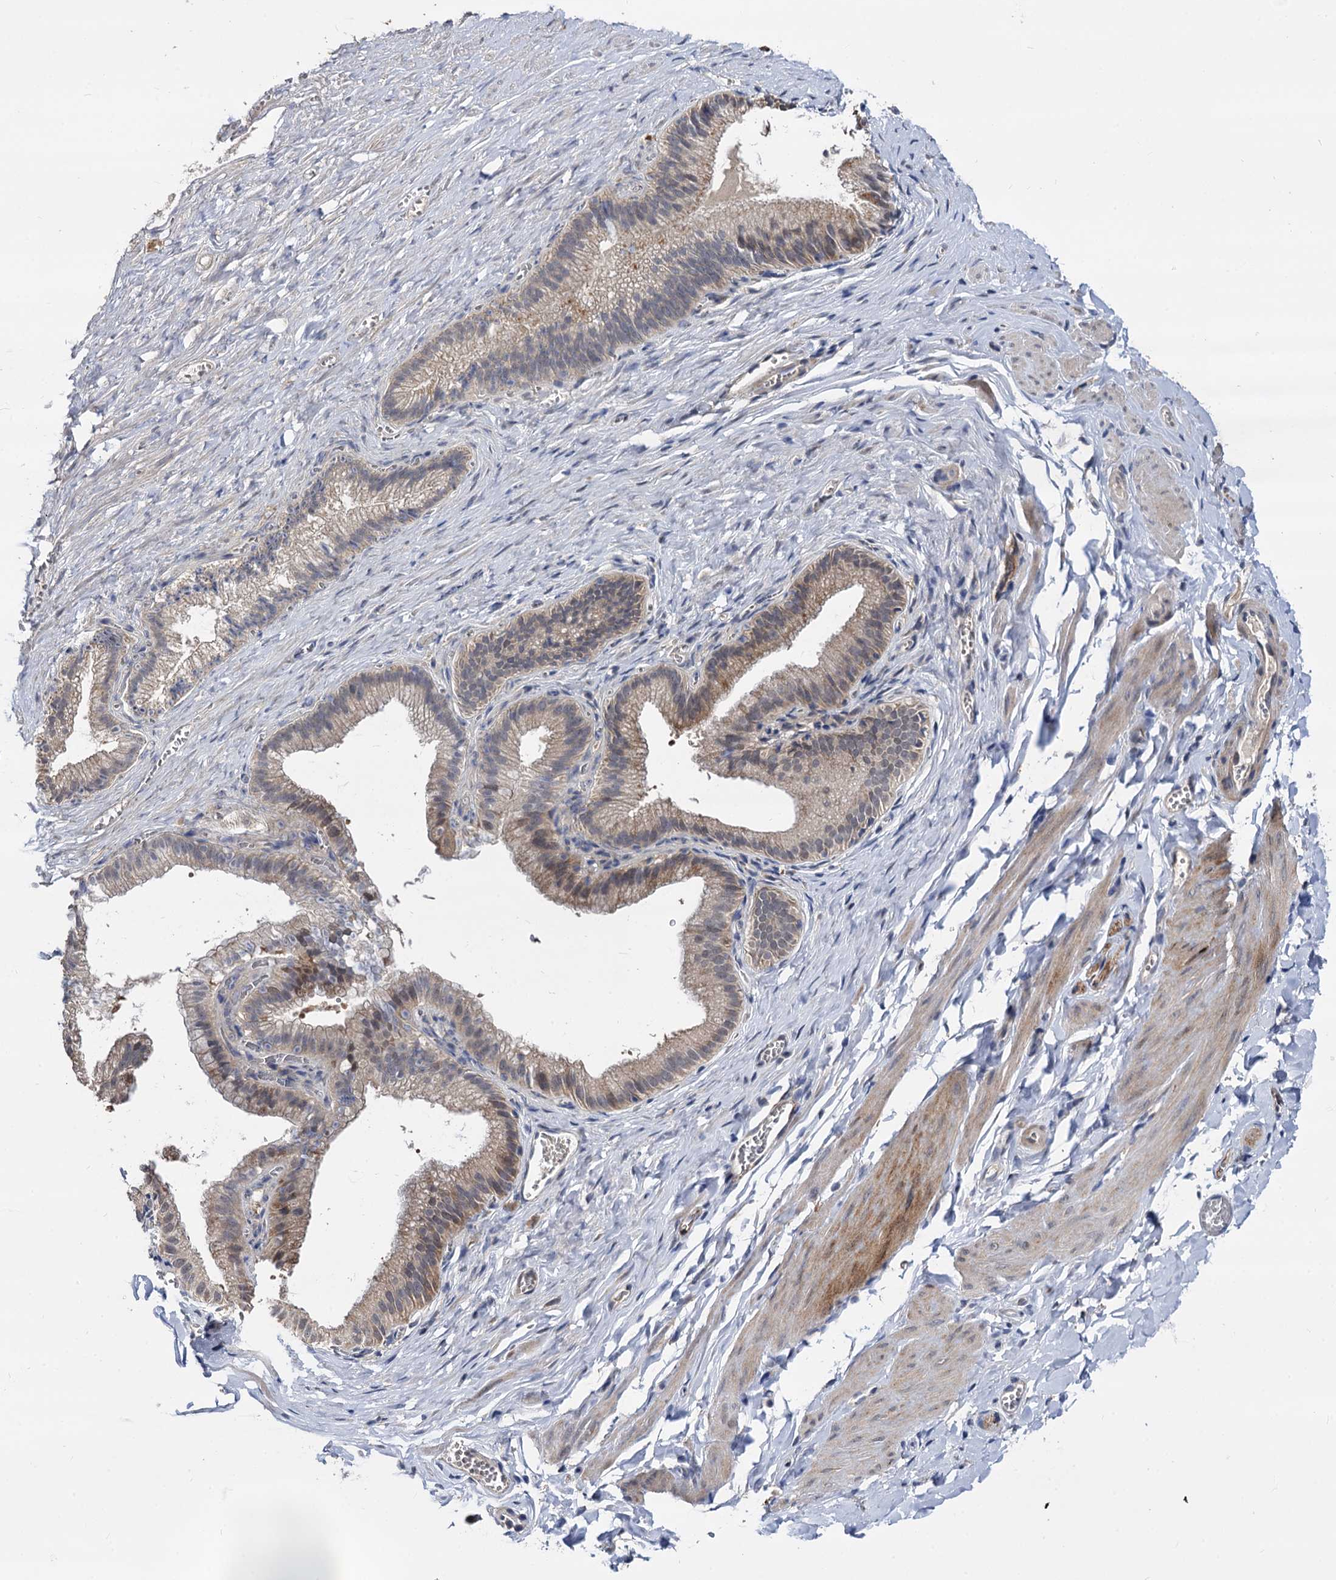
{"staining": {"intensity": "moderate", "quantity": ">75%", "location": "nuclear"}, "tissue": "adipose tissue", "cell_type": "Adipocytes", "image_type": "normal", "snomed": [{"axis": "morphology", "description": "Normal tissue, NOS"}, {"axis": "topography", "description": "Gallbladder"}, {"axis": "topography", "description": "Peripheral nerve tissue"}], "caption": "IHC micrograph of unremarkable adipose tissue: adipose tissue stained using IHC demonstrates medium levels of moderate protein expression localized specifically in the nuclear of adipocytes, appearing as a nuclear brown color.", "gene": "PSMD4", "patient": {"sex": "male", "age": 38}}